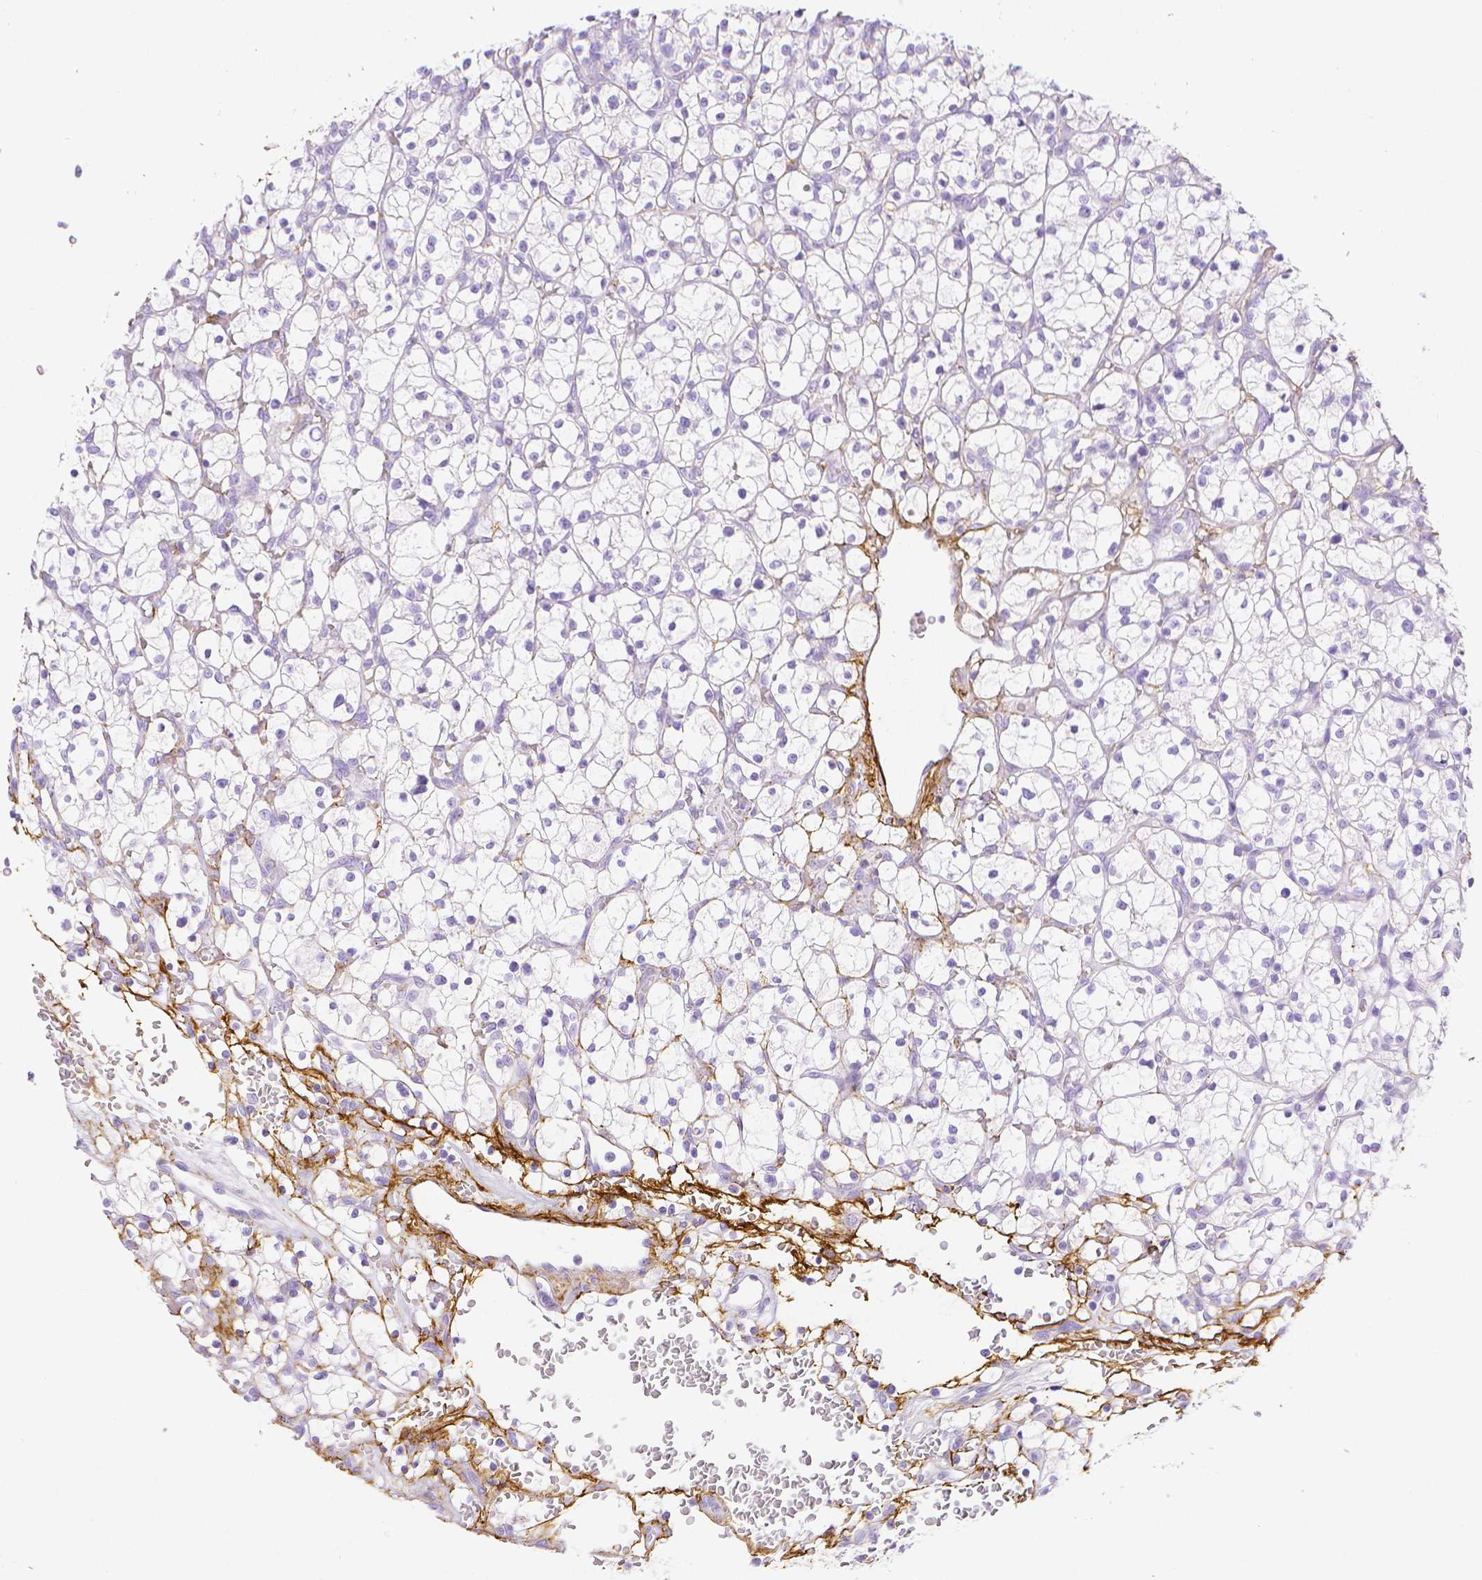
{"staining": {"intensity": "negative", "quantity": "none", "location": "none"}, "tissue": "renal cancer", "cell_type": "Tumor cells", "image_type": "cancer", "snomed": [{"axis": "morphology", "description": "Adenocarcinoma, NOS"}, {"axis": "topography", "description": "Kidney"}], "caption": "Tumor cells show no significant protein expression in renal cancer (adenocarcinoma).", "gene": "FBN1", "patient": {"sex": "female", "age": 64}}